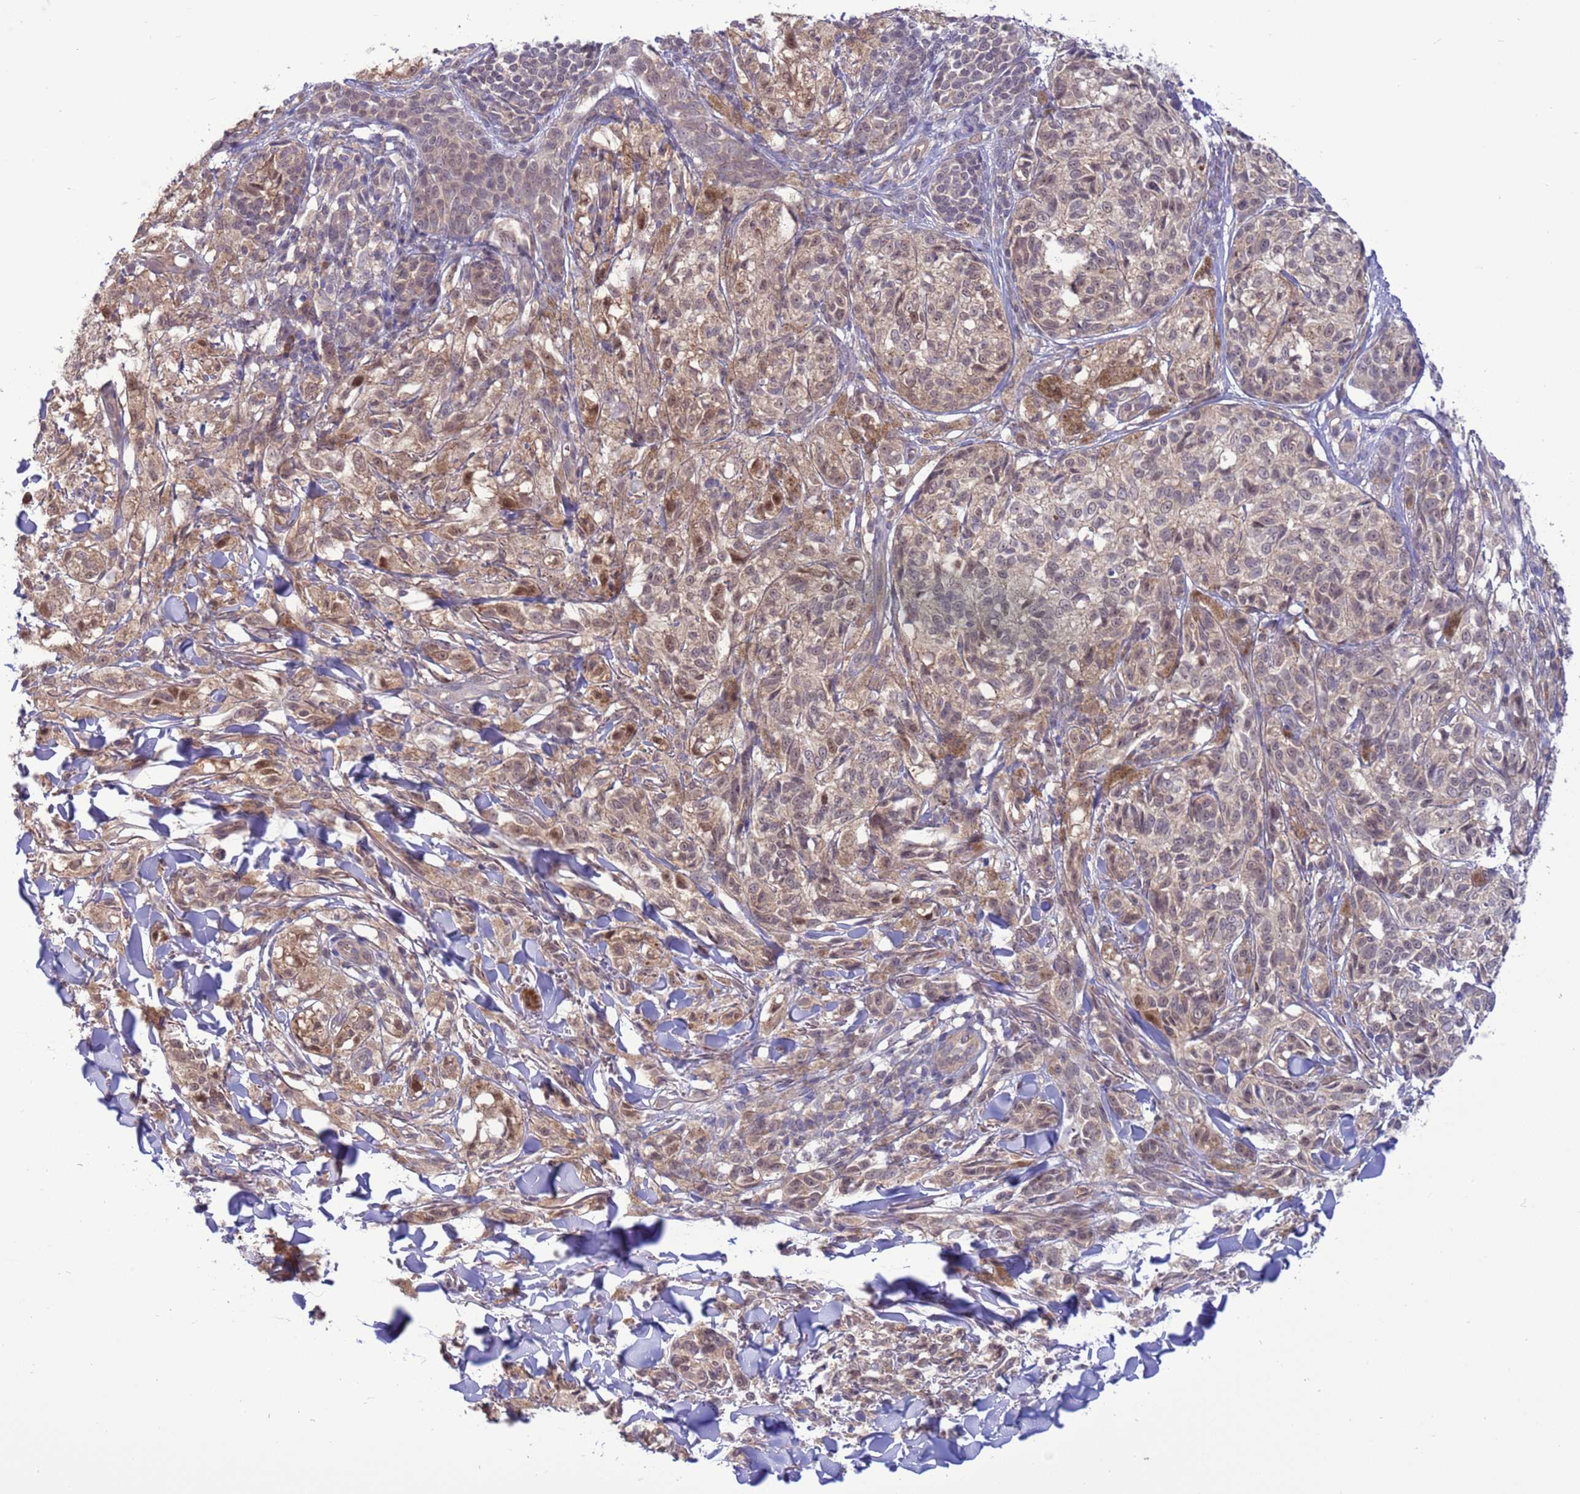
{"staining": {"intensity": "weak", "quantity": "25%-75%", "location": "cytoplasmic/membranous,nuclear"}, "tissue": "melanoma", "cell_type": "Tumor cells", "image_type": "cancer", "snomed": [{"axis": "morphology", "description": "Malignant melanoma, NOS"}, {"axis": "topography", "description": "Skin of upper extremity"}], "caption": "An immunohistochemistry (IHC) image of tumor tissue is shown. Protein staining in brown highlights weak cytoplasmic/membranous and nuclear positivity in melanoma within tumor cells. Ihc stains the protein of interest in brown and the nuclei are stained blue.", "gene": "ZNF461", "patient": {"sex": "male", "age": 40}}